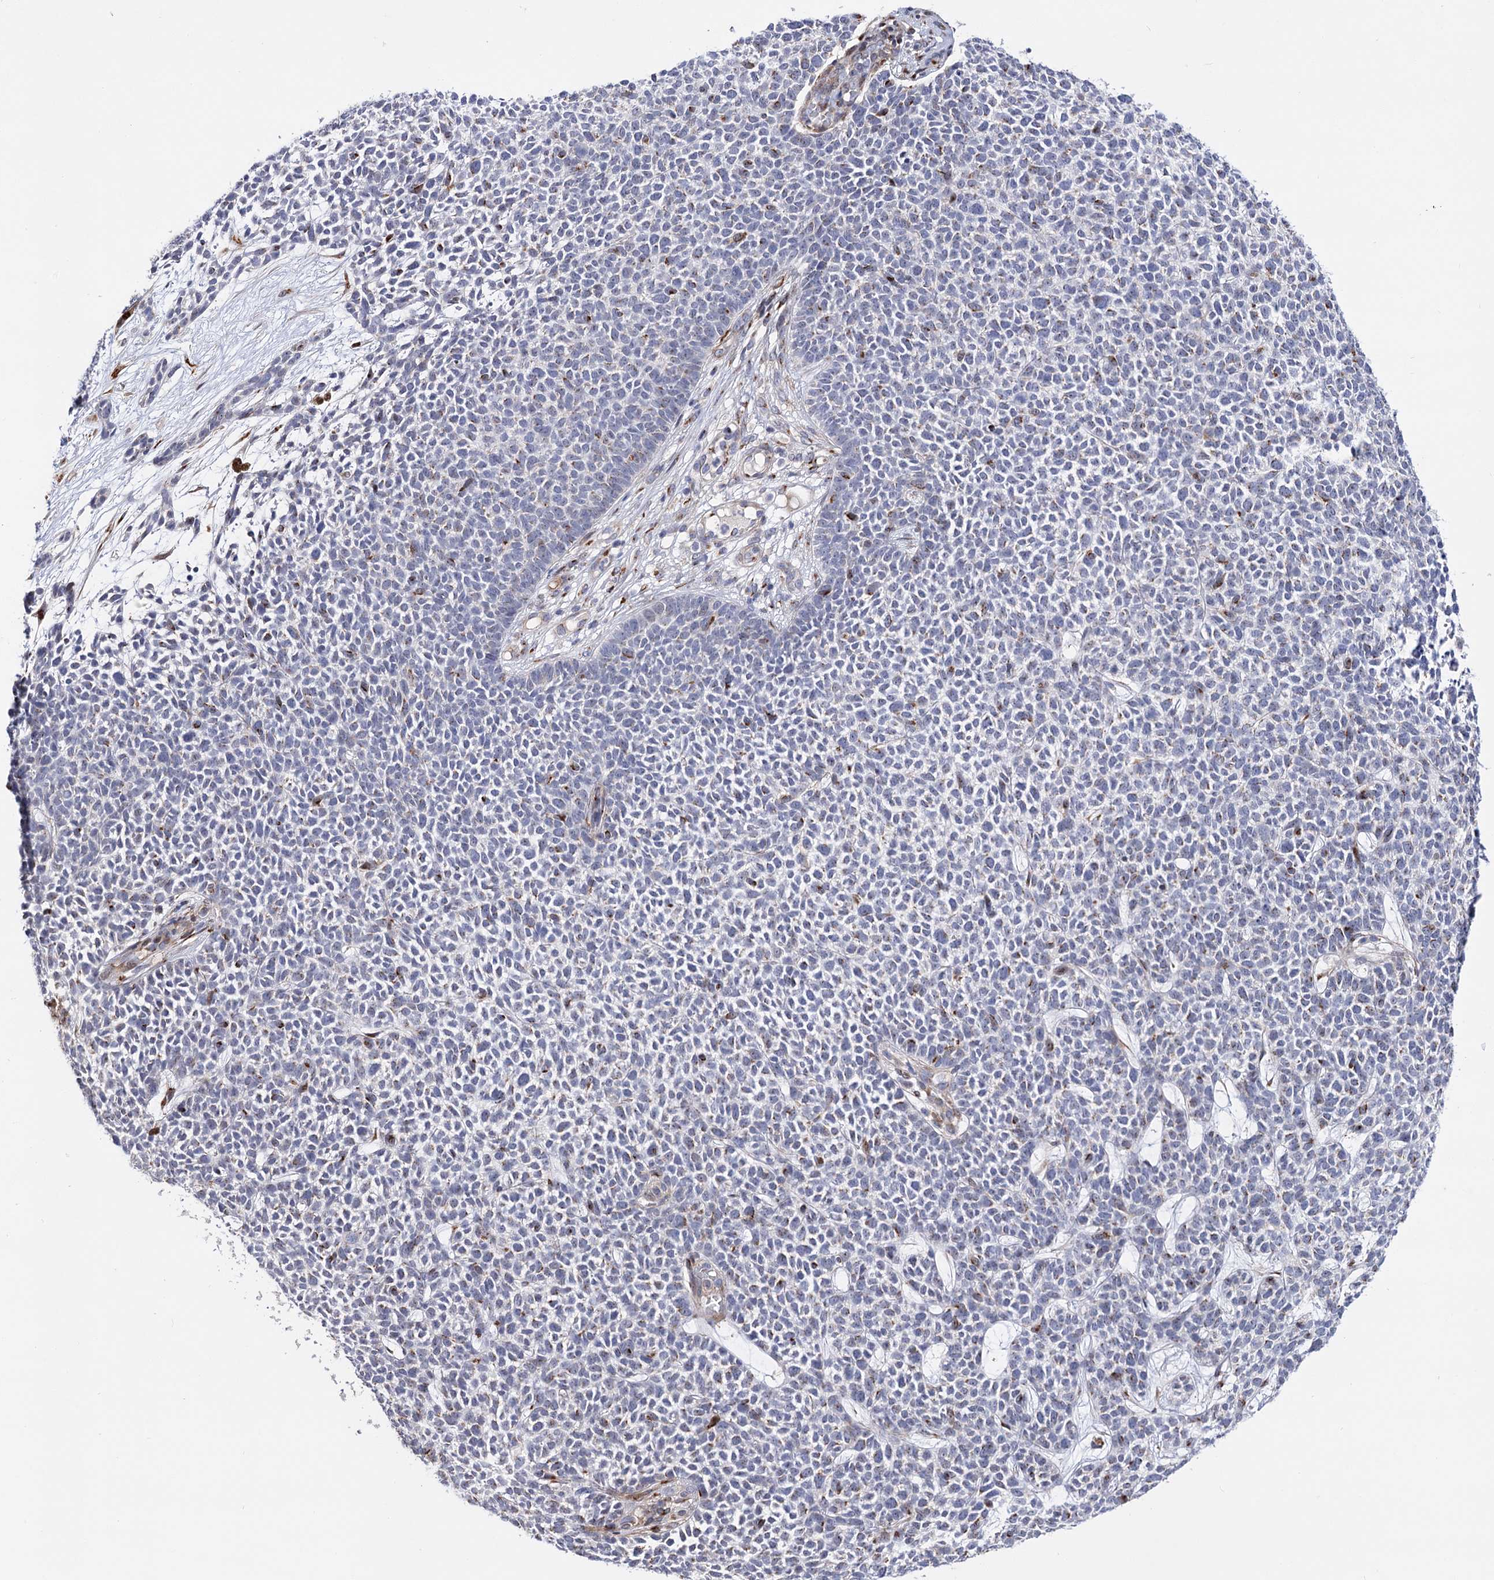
{"staining": {"intensity": "moderate", "quantity": "<25%", "location": "cytoplasmic/membranous"}, "tissue": "skin cancer", "cell_type": "Tumor cells", "image_type": "cancer", "snomed": [{"axis": "morphology", "description": "Basal cell carcinoma"}, {"axis": "topography", "description": "Skin"}], "caption": "Skin cancer (basal cell carcinoma) stained with immunohistochemistry reveals moderate cytoplasmic/membranous staining in approximately <25% of tumor cells. The protein of interest is shown in brown color, while the nuclei are stained blue.", "gene": "C11orf96", "patient": {"sex": "female", "age": 84}}